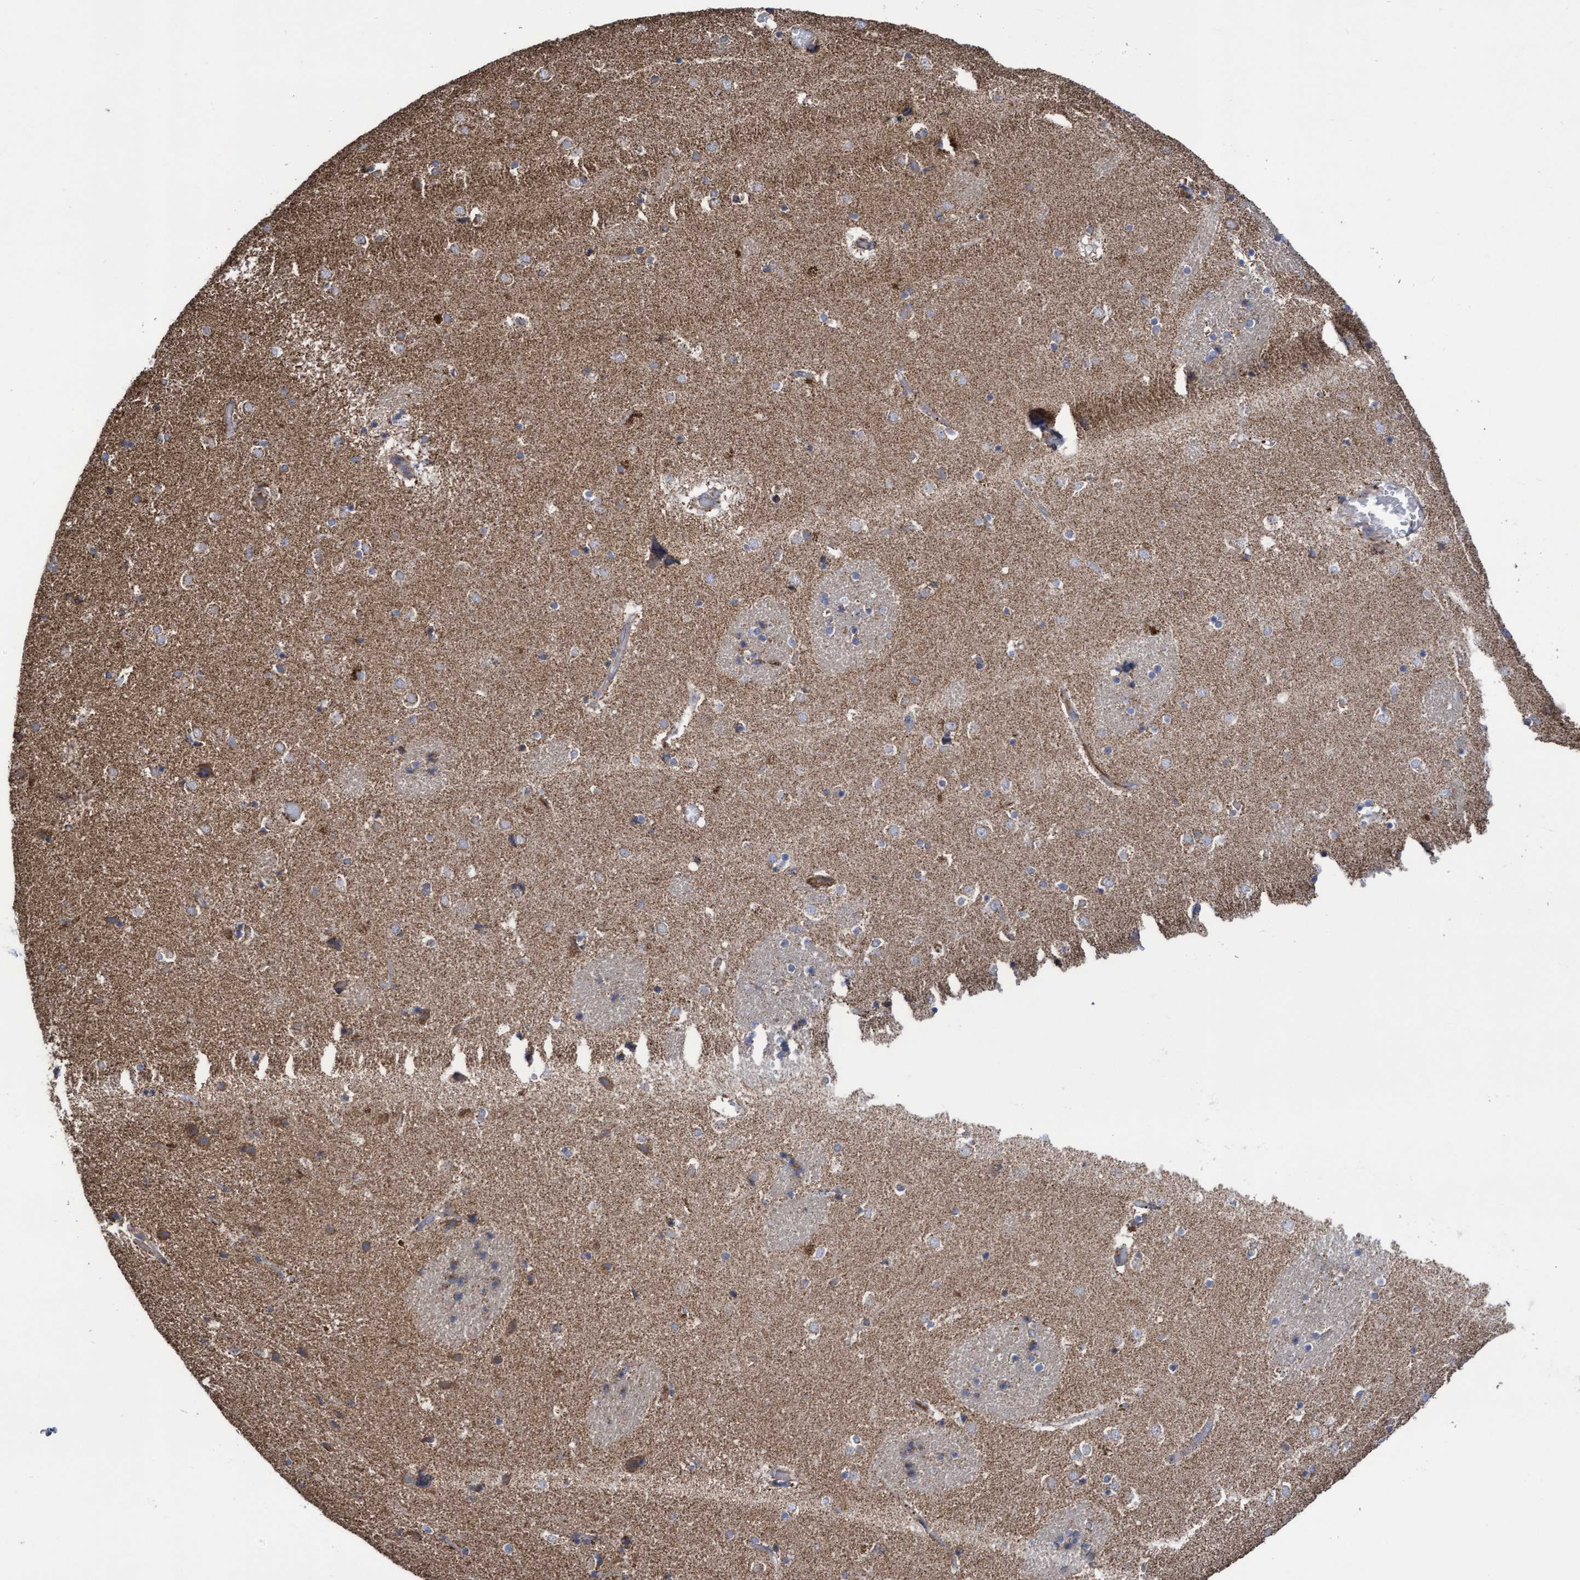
{"staining": {"intensity": "moderate", "quantity": "<25%", "location": "cytoplasmic/membranous"}, "tissue": "caudate", "cell_type": "Glial cells", "image_type": "normal", "snomed": [{"axis": "morphology", "description": "Normal tissue, NOS"}, {"axis": "topography", "description": "Lateral ventricle wall"}], "caption": "This is a photomicrograph of immunohistochemistry staining of unremarkable caudate, which shows moderate expression in the cytoplasmic/membranous of glial cells.", "gene": "COBL", "patient": {"sex": "male", "age": 70}}